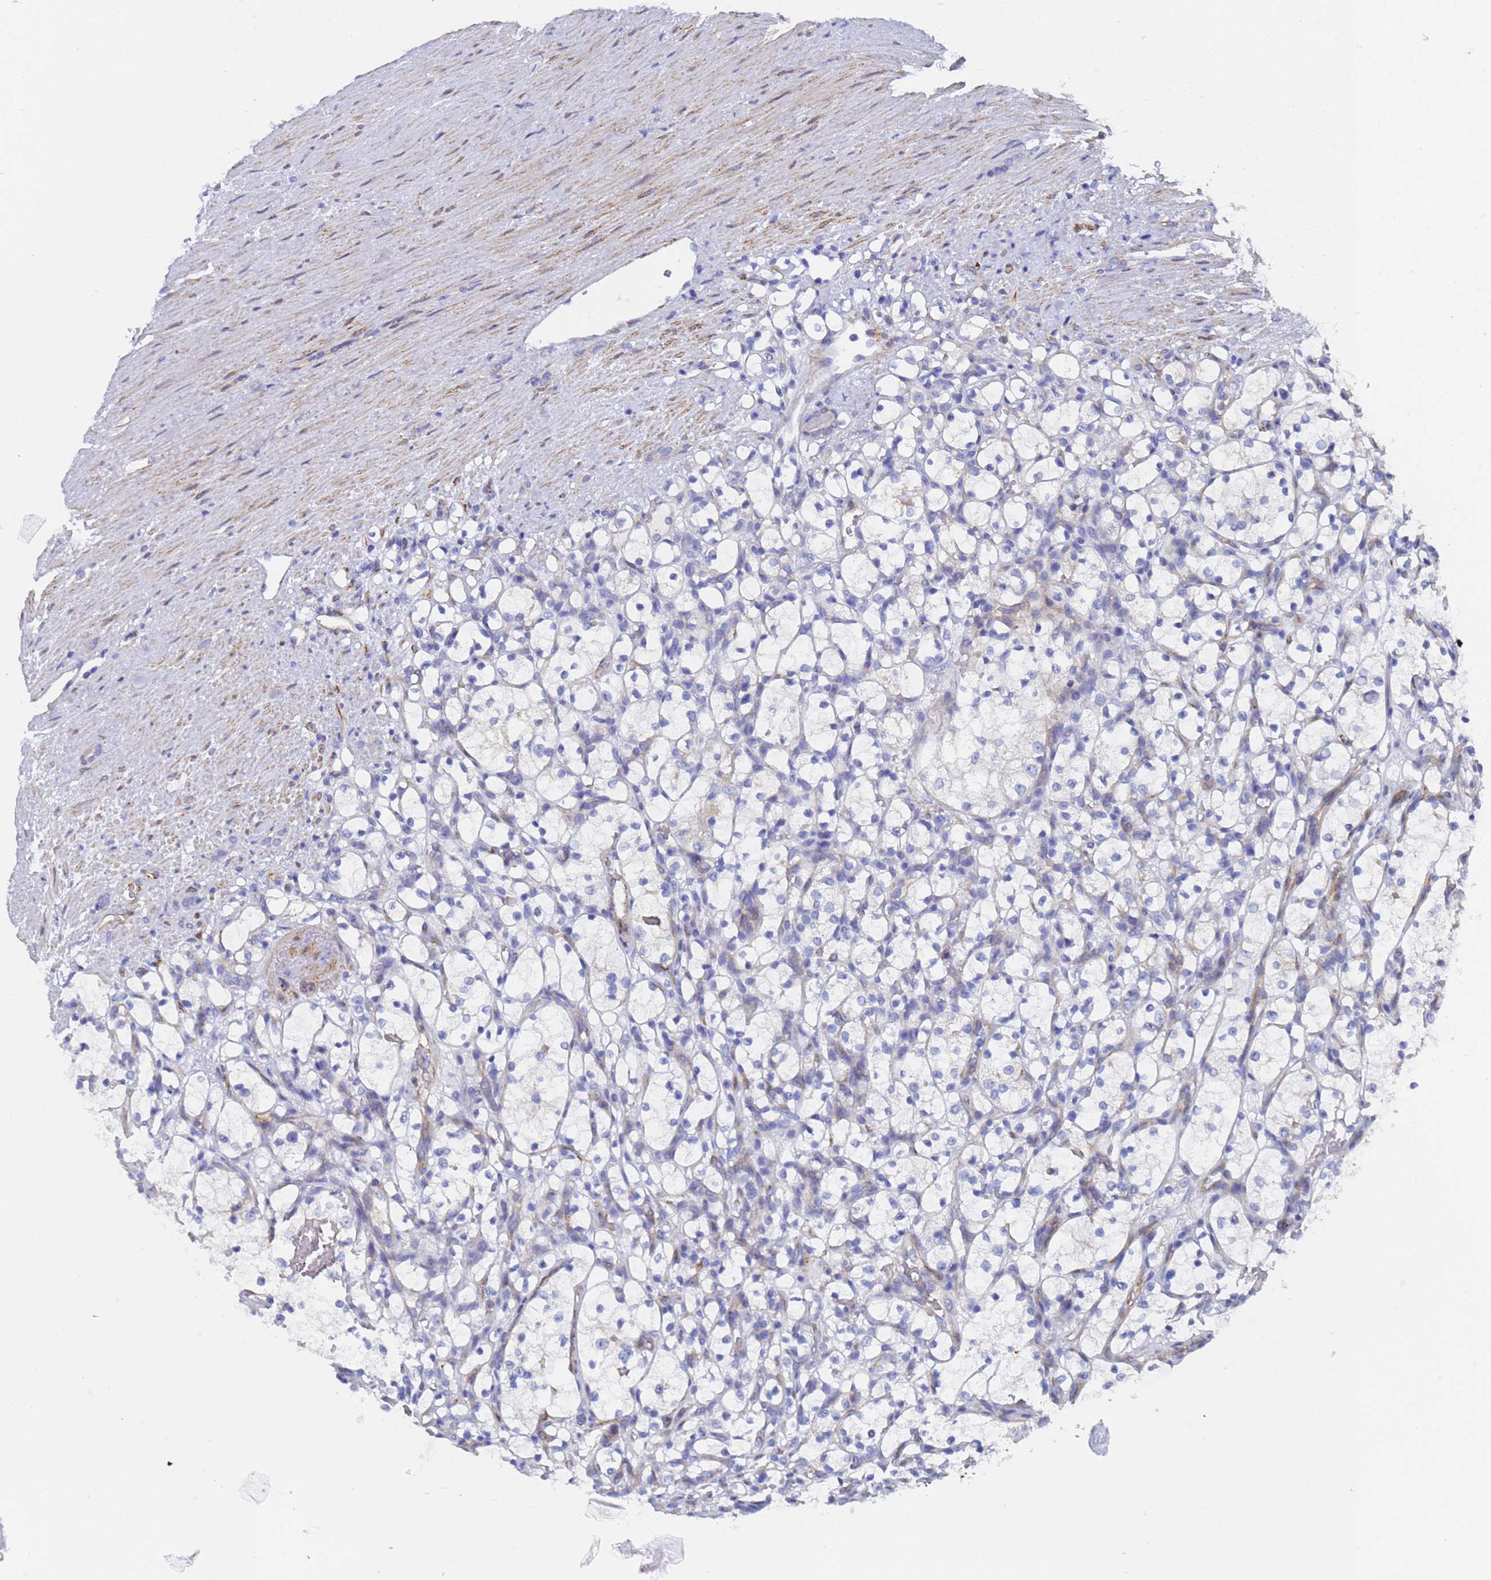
{"staining": {"intensity": "negative", "quantity": "none", "location": "none"}, "tissue": "renal cancer", "cell_type": "Tumor cells", "image_type": "cancer", "snomed": [{"axis": "morphology", "description": "Adenocarcinoma, NOS"}, {"axis": "topography", "description": "Kidney"}], "caption": "Immunohistochemistry (IHC) of human renal cancer displays no staining in tumor cells. Brightfield microscopy of immunohistochemistry stained with DAB (brown) and hematoxylin (blue), captured at high magnification.", "gene": "TUBB1", "patient": {"sex": "female", "age": 69}}